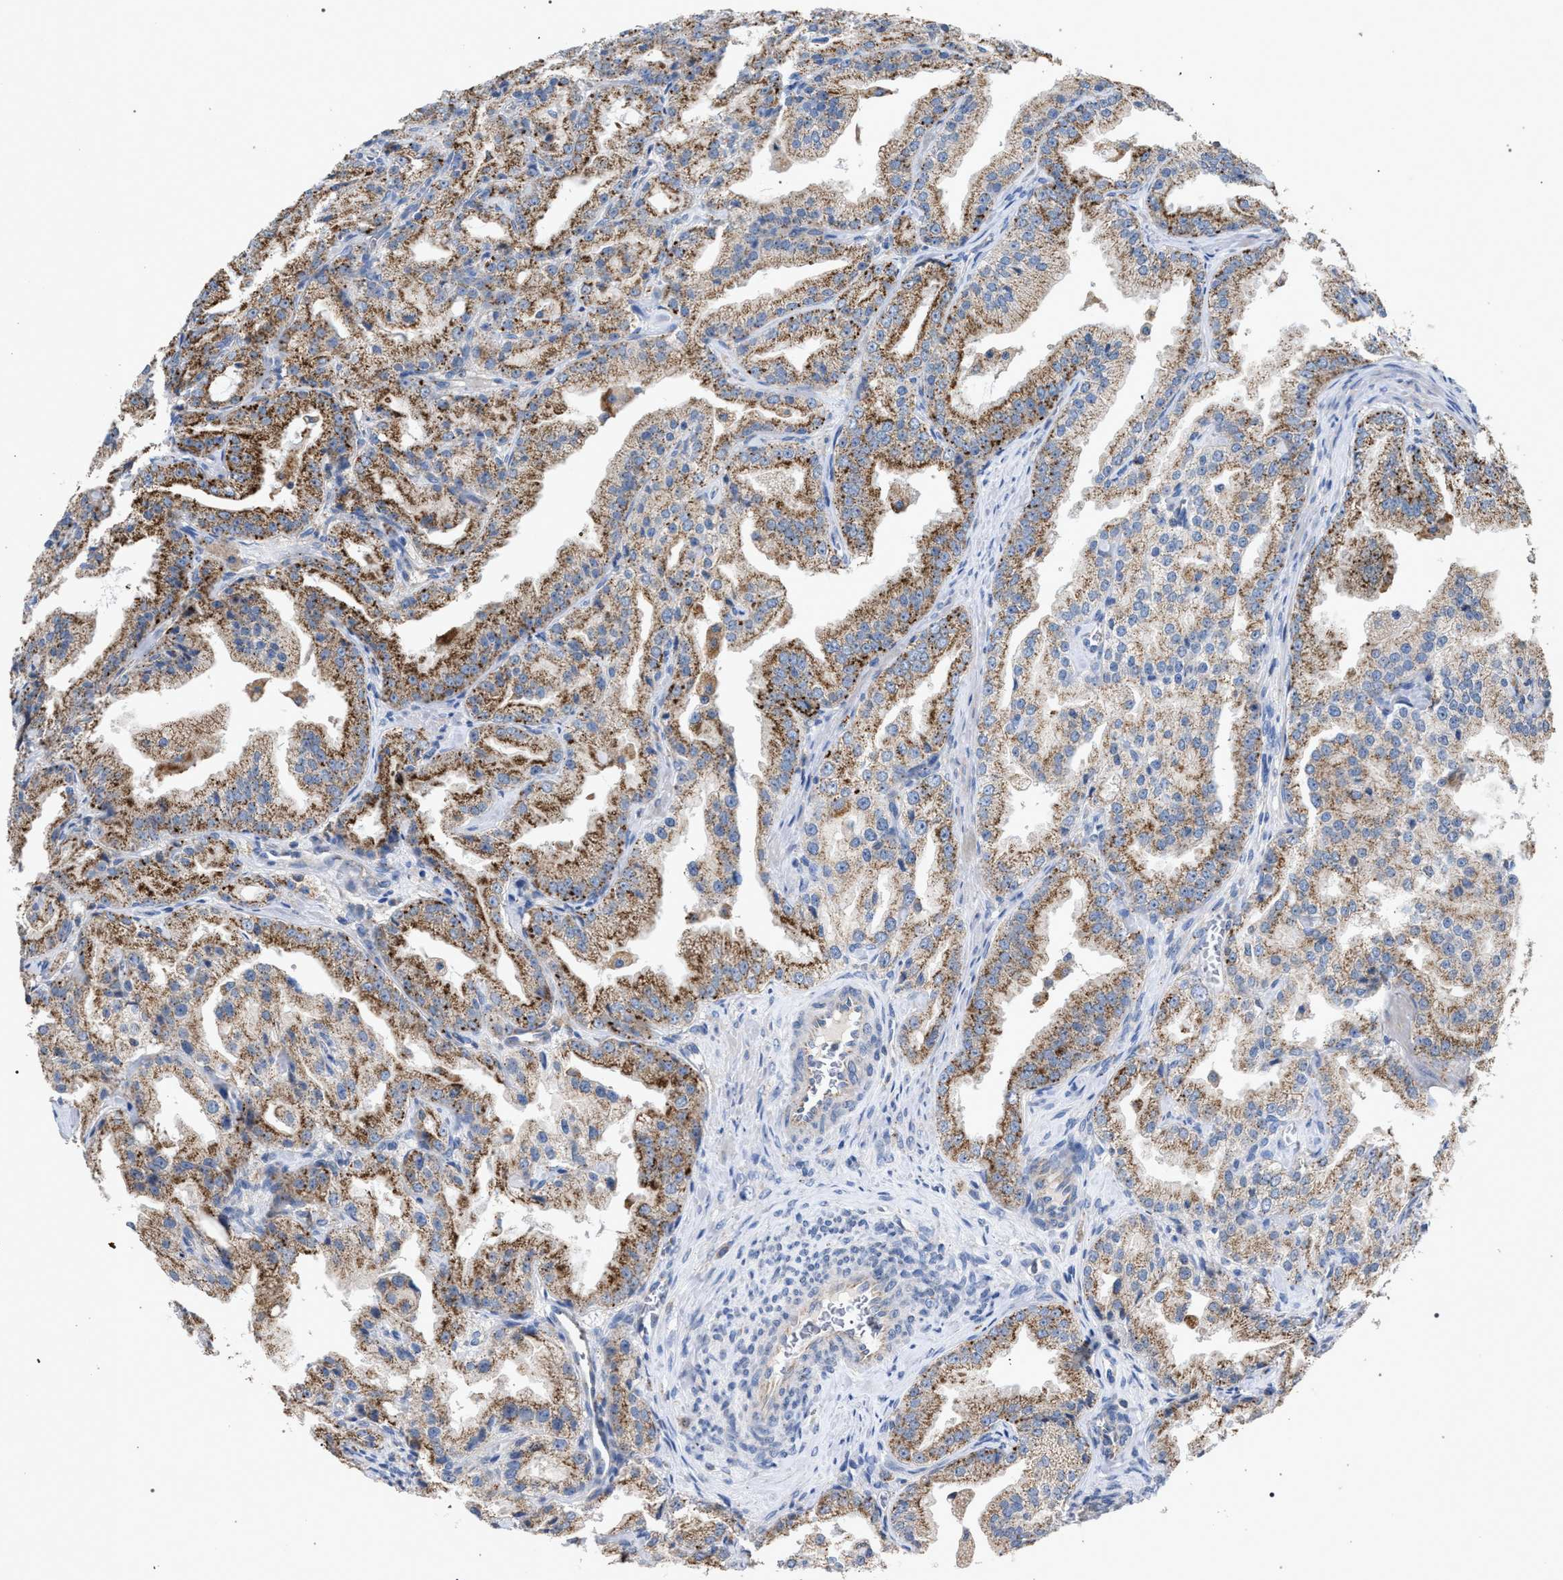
{"staining": {"intensity": "moderate", "quantity": ">75%", "location": "cytoplasmic/membranous"}, "tissue": "prostate cancer", "cell_type": "Tumor cells", "image_type": "cancer", "snomed": [{"axis": "morphology", "description": "Adenocarcinoma, High grade"}, {"axis": "topography", "description": "Prostate"}], "caption": "Tumor cells show medium levels of moderate cytoplasmic/membranous staining in about >75% of cells in prostate cancer (adenocarcinoma (high-grade)). (Brightfield microscopy of DAB IHC at high magnification).", "gene": "VPS13A", "patient": {"sex": "male", "age": 61}}